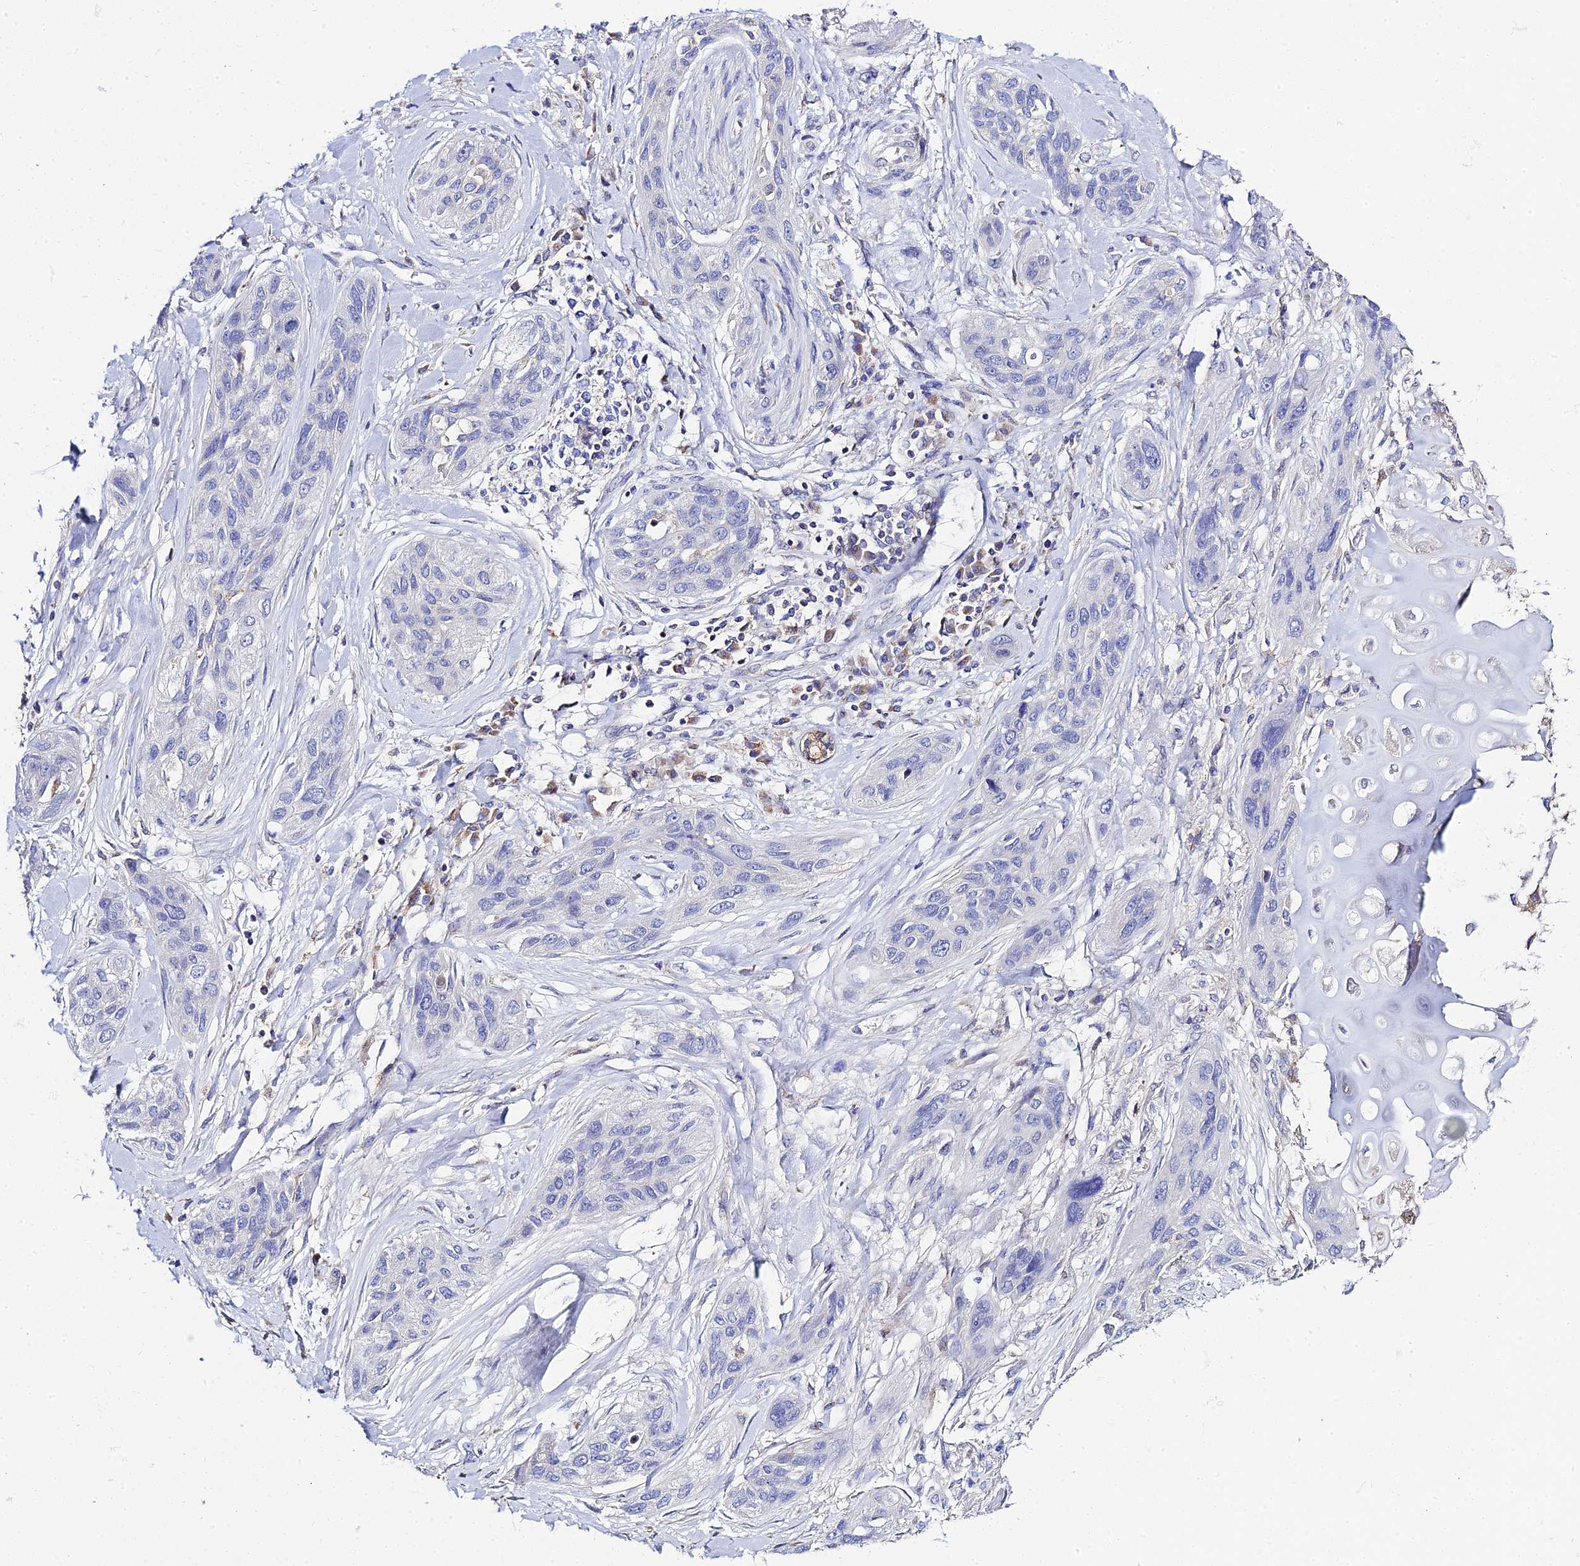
{"staining": {"intensity": "negative", "quantity": "none", "location": "none"}, "tissue": "lung cancer", "cell_type": "Tumor cells", "image_type": "cancer", "snomed": [{"axis": "morphology", "description": "Squamous cell carcinoma, NOS"}, {"axis": "topography", "description": "Lung"}], "caption": "This is an immunohistochemistry histopathology image of human squamous cell carcinoma (lung). There is no staining in tumor cells.", "gene": "ZXDA", "patient": {"sex": "female", "age": 70}}